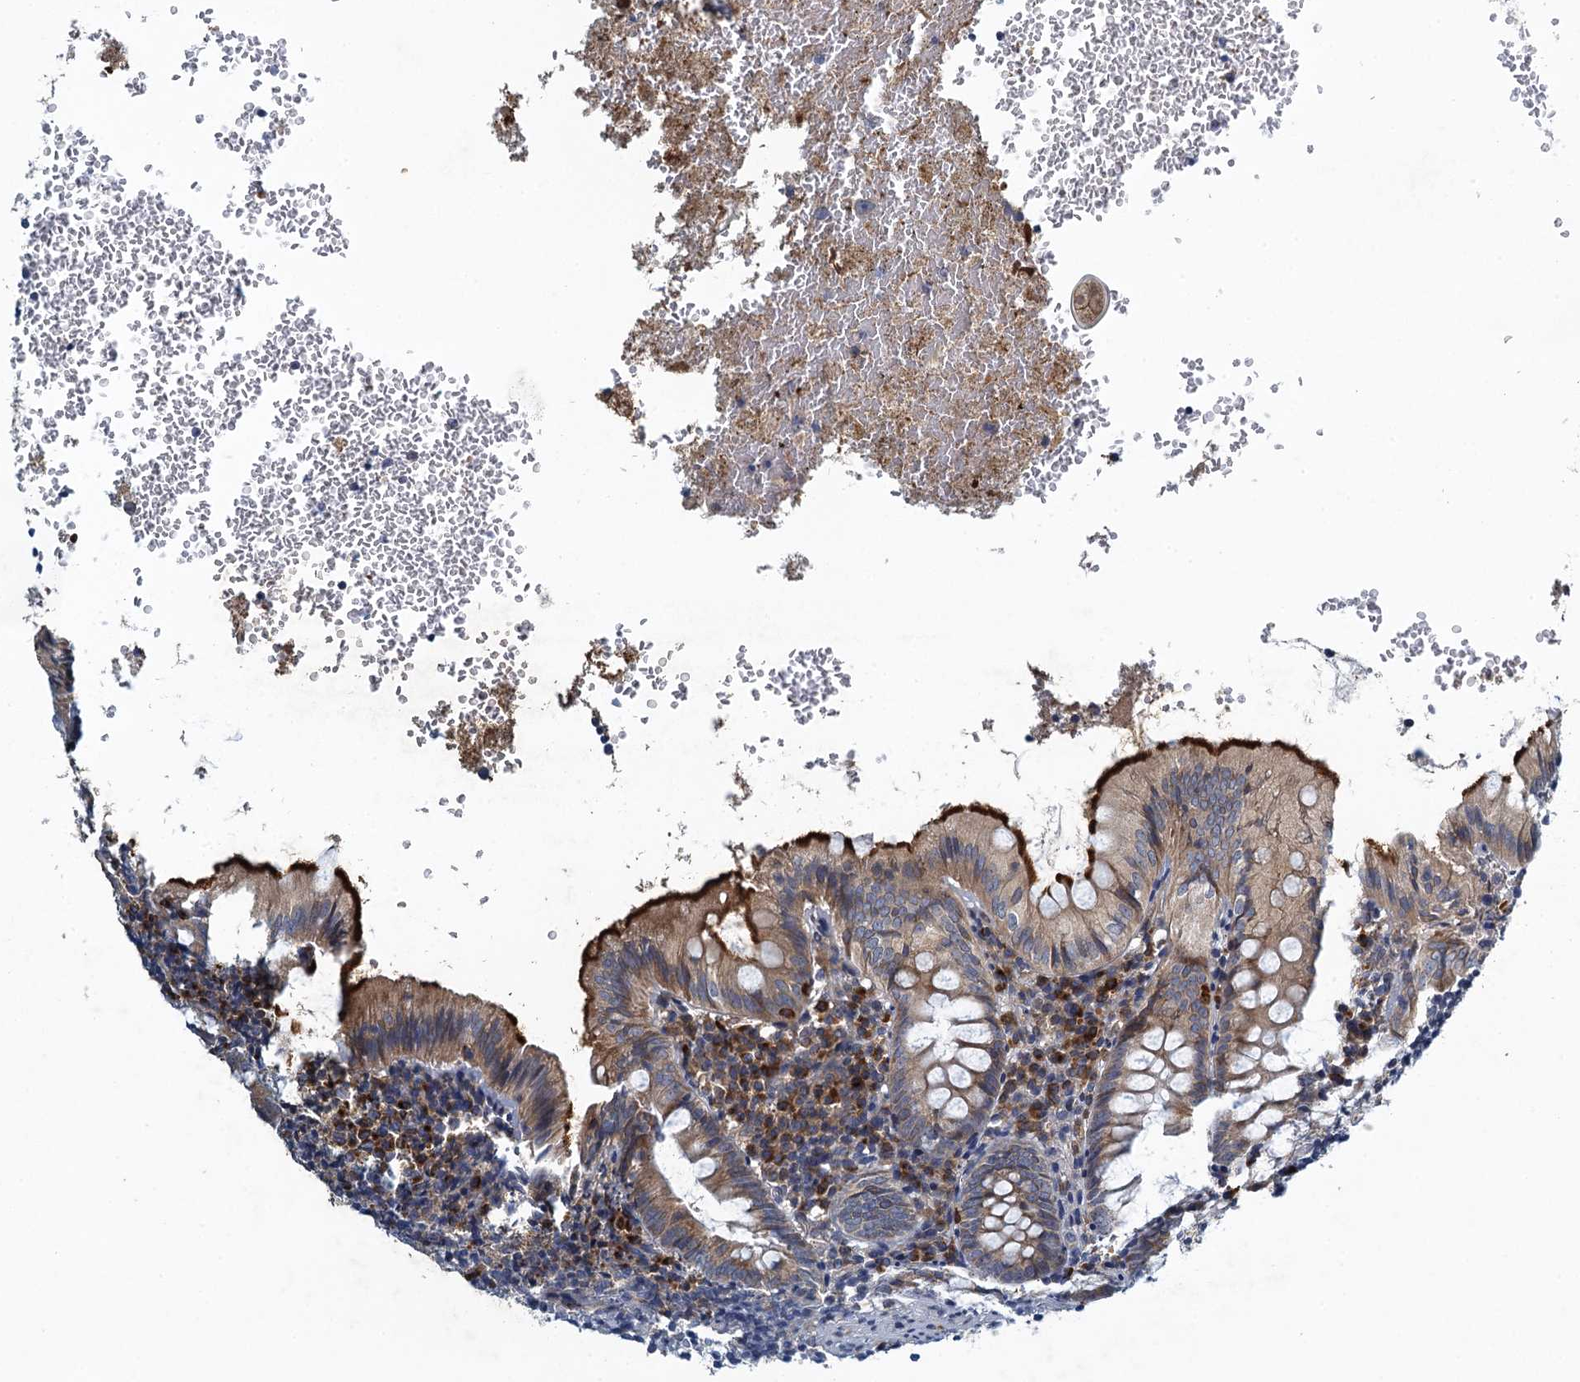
{"staining": {"intensity": "strong", "quantity": "25%-75%", "location": "cytoplasmic/membranous"}, "tissue": "appendix", "cell_type": "Glandular cells", "image_type": "normal", "snomed": [{"axis": "morphology", "description": "Normal tissue, NOS"}, {"axis": "topography", "description": "Appendix"}], "caption": "Immunohistochemical staining of unremarkable human appendix shows high levels of strong cytoplasmic/membranous expression in approximately 25%-75% of glandular cells. (DAB (3,3'-diaminobenzidine) IHC, brown staining for protein, blue staining for nuclei).", "gene": "ALG2", "patient": {"sex": "male", "age": 8}}